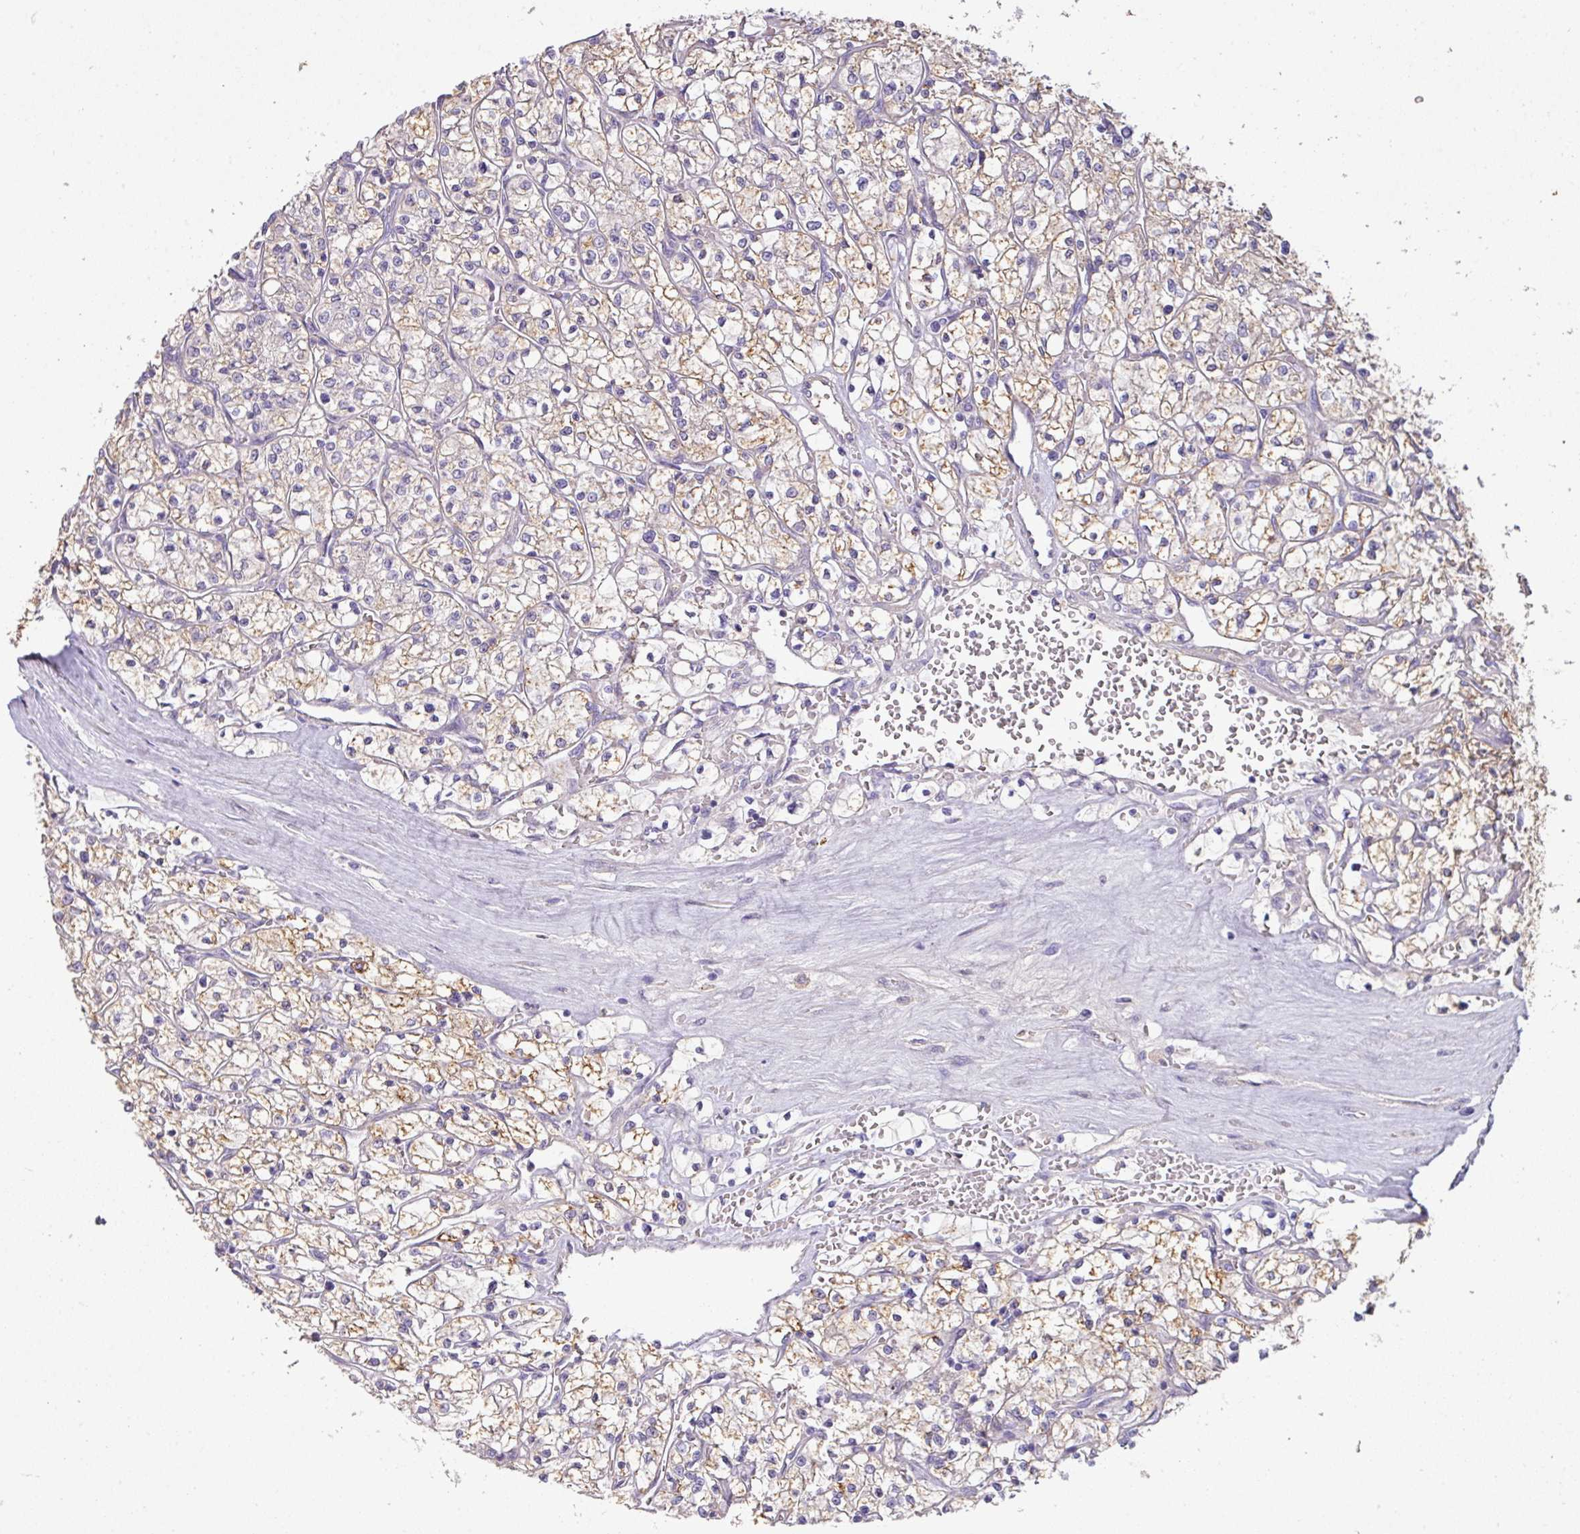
{"staining": {"intensity": "weak", "quantity": ">75%", "location": "cytoplasmic/membranous"}, "tissue": "renal cancer", "cell_type": "Tumor cells", "image_type": "cancer", "snomed": [{"axis": "morphology", "description": "Adenocarcinoma, NOS"}, {"axis": "topography", "description": "Kidney"}], "caption": "Protein staining by immunohistochemistry displays weak cytoplasmic/membranous staining in approximately >75% of tumor cells in renal adenocarcinoma. (brown staining indicates protein expression, while blue staining denotes nuclei).", "gene": "OR6C6", "patient": {"sex": "female", "age": 64}}